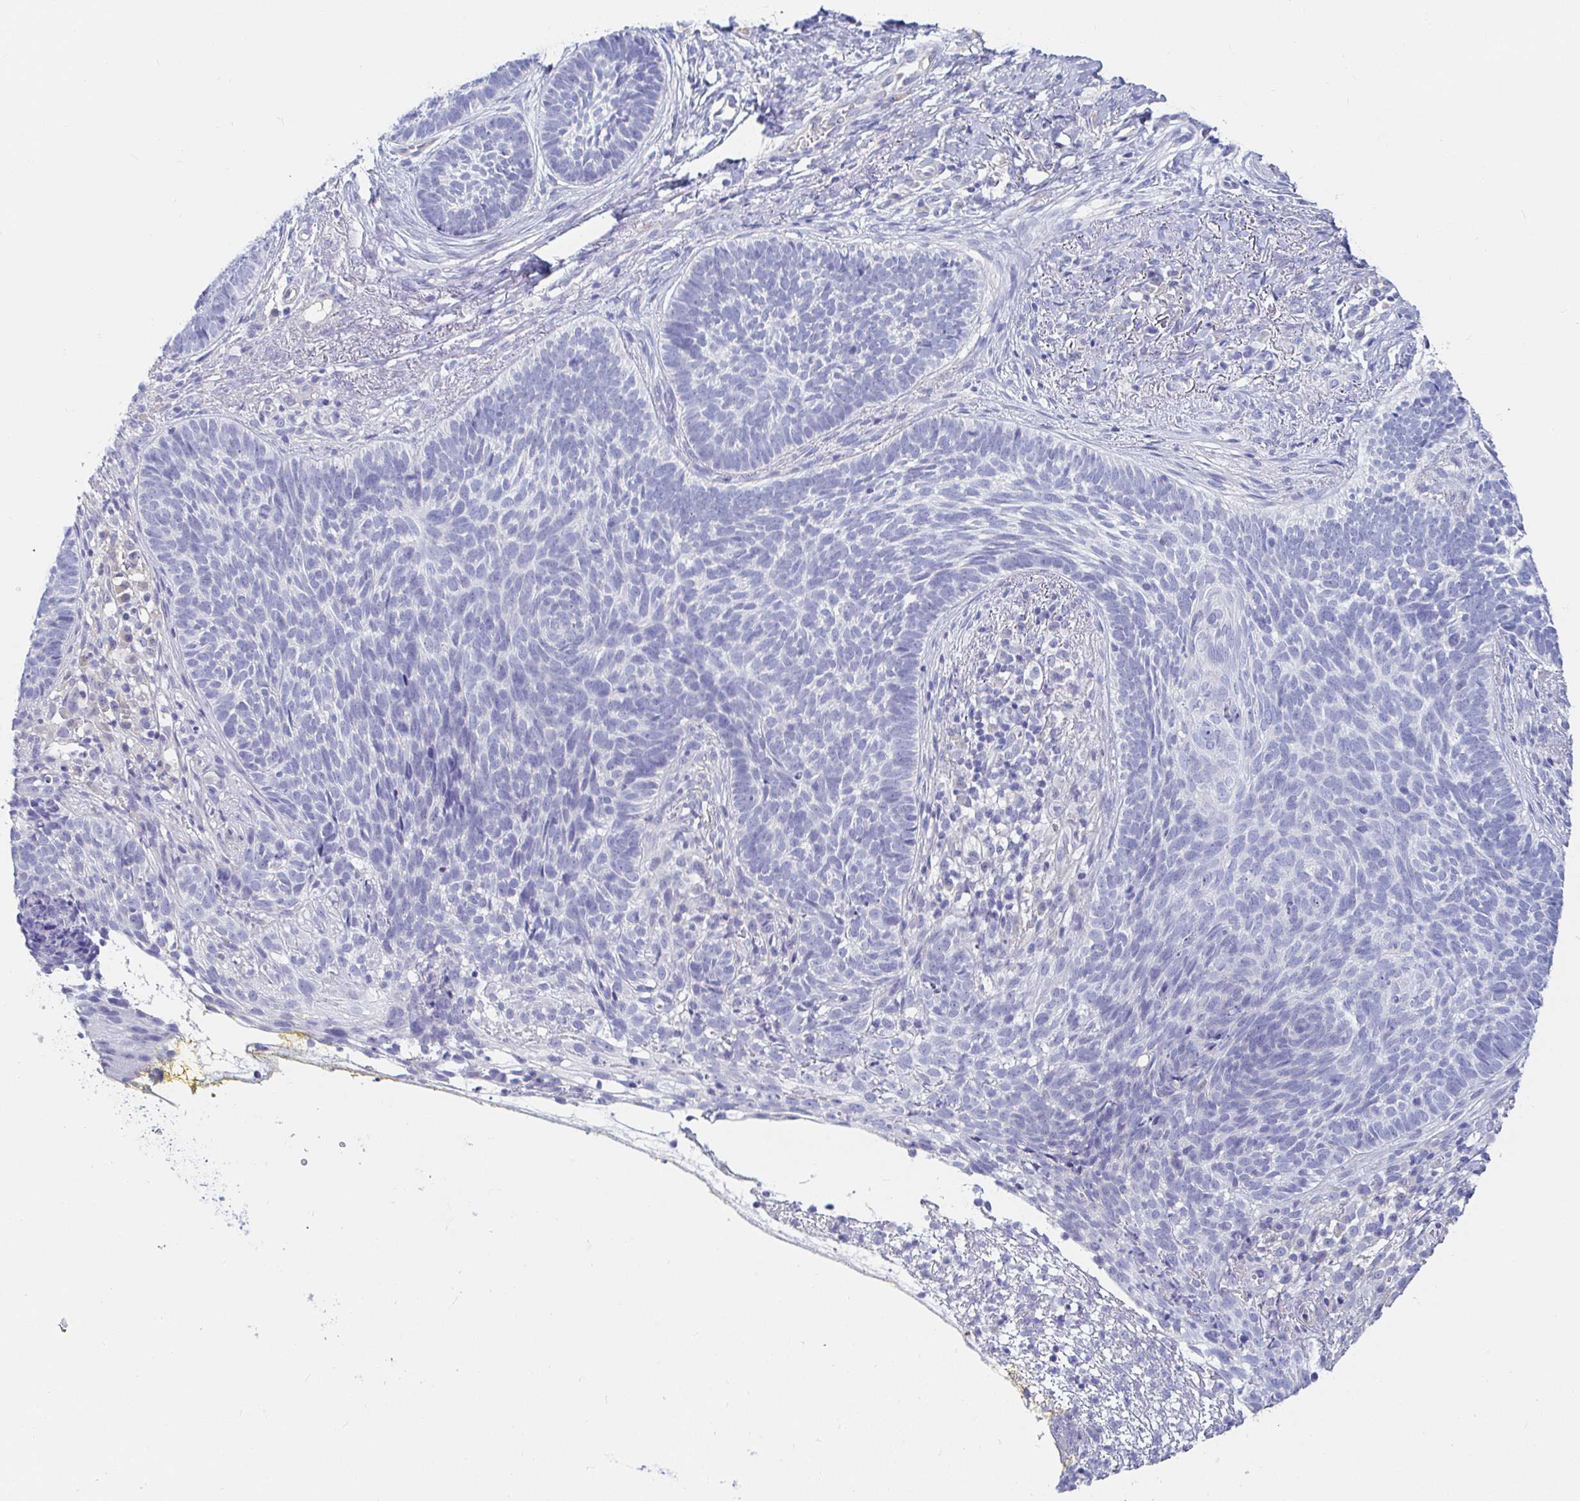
{"staining": {"intensity": "negative", "quantity": "none", "location": "none"}, "tissue": "skin cancer", "cell_type": "Tumor cells", "image_type": "cancer", "snomed": [{"axis": "morphology", "description": "Basal cell carcinoma"}, {"axis": "topography", "description": "Skin"}], "caption": "This photomicrograph is of skin basal cell carcinoma stained with immunohistochemistry (IHC) to label a protein in brown with the nuclei are counter-stained blue. There is no expression in tumor cells. Brightfield microscopy of immunohistochemistry stained with DAB (brown) and hematoxylin (blue), captured at high magnification.", "gene": "PDE6B", "patient": {"sex": "female", "age": 74}}